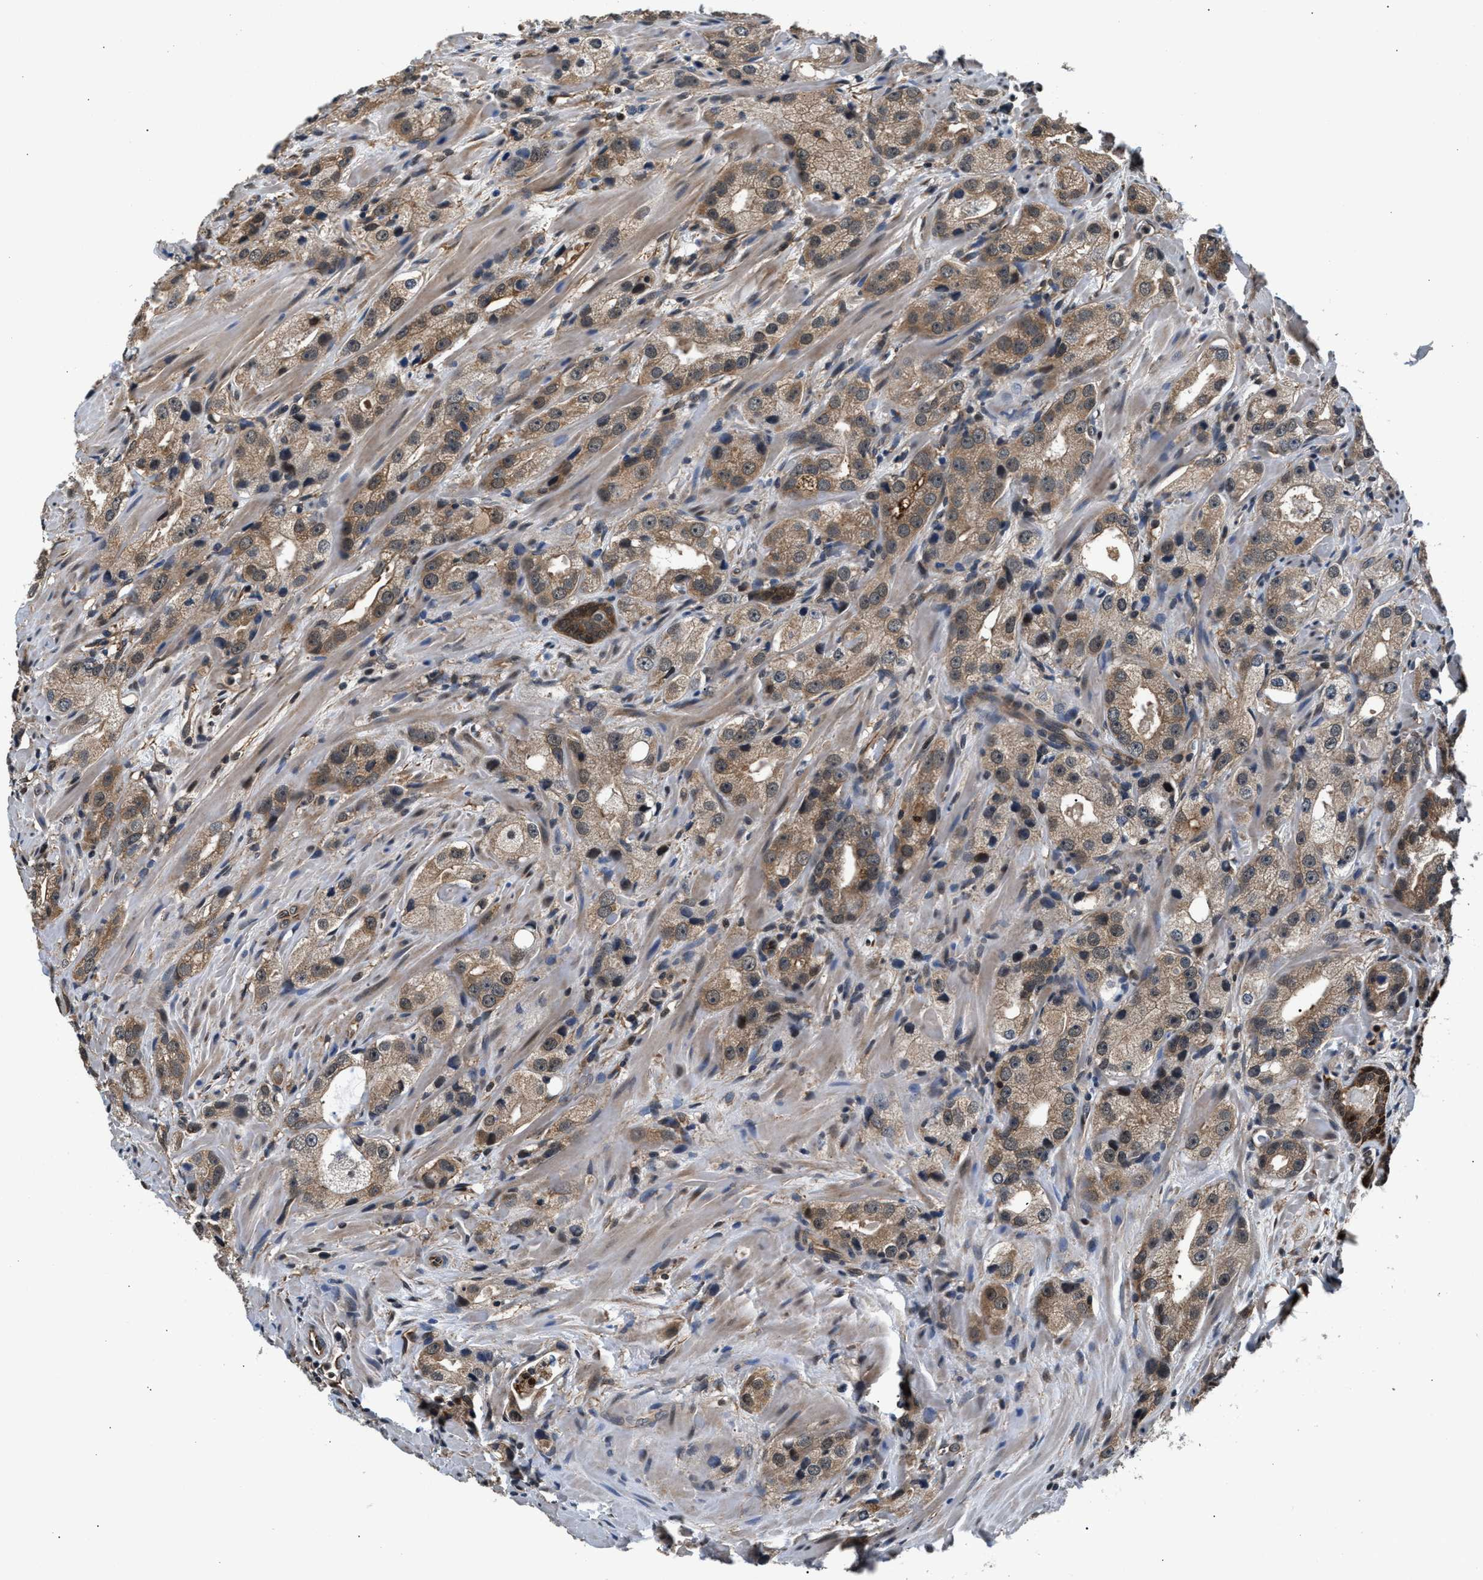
{"staining": {"intensity": "weak", "quantity": ">75%", "location": "cytoplasmic/membranous"}, "tissue": "prostate cancer", "cell_type": "Tumor cells", "image_type": "cancer", "snomed": [{"axis": "morphology", "description": "Adenocarcinoma, High grade"}, {"axis": "topography", "description": "Prostate"}], "caption": "There is low levels of weak cytoplasmic/membranous expression in tumor cells of prostate cancer (adenocarcinoma (high-grade)), as demonstrated by immunohistochemical staining (brown color).", "gene": "RBM33", "patient": {"sex": "male", "age": 63}}